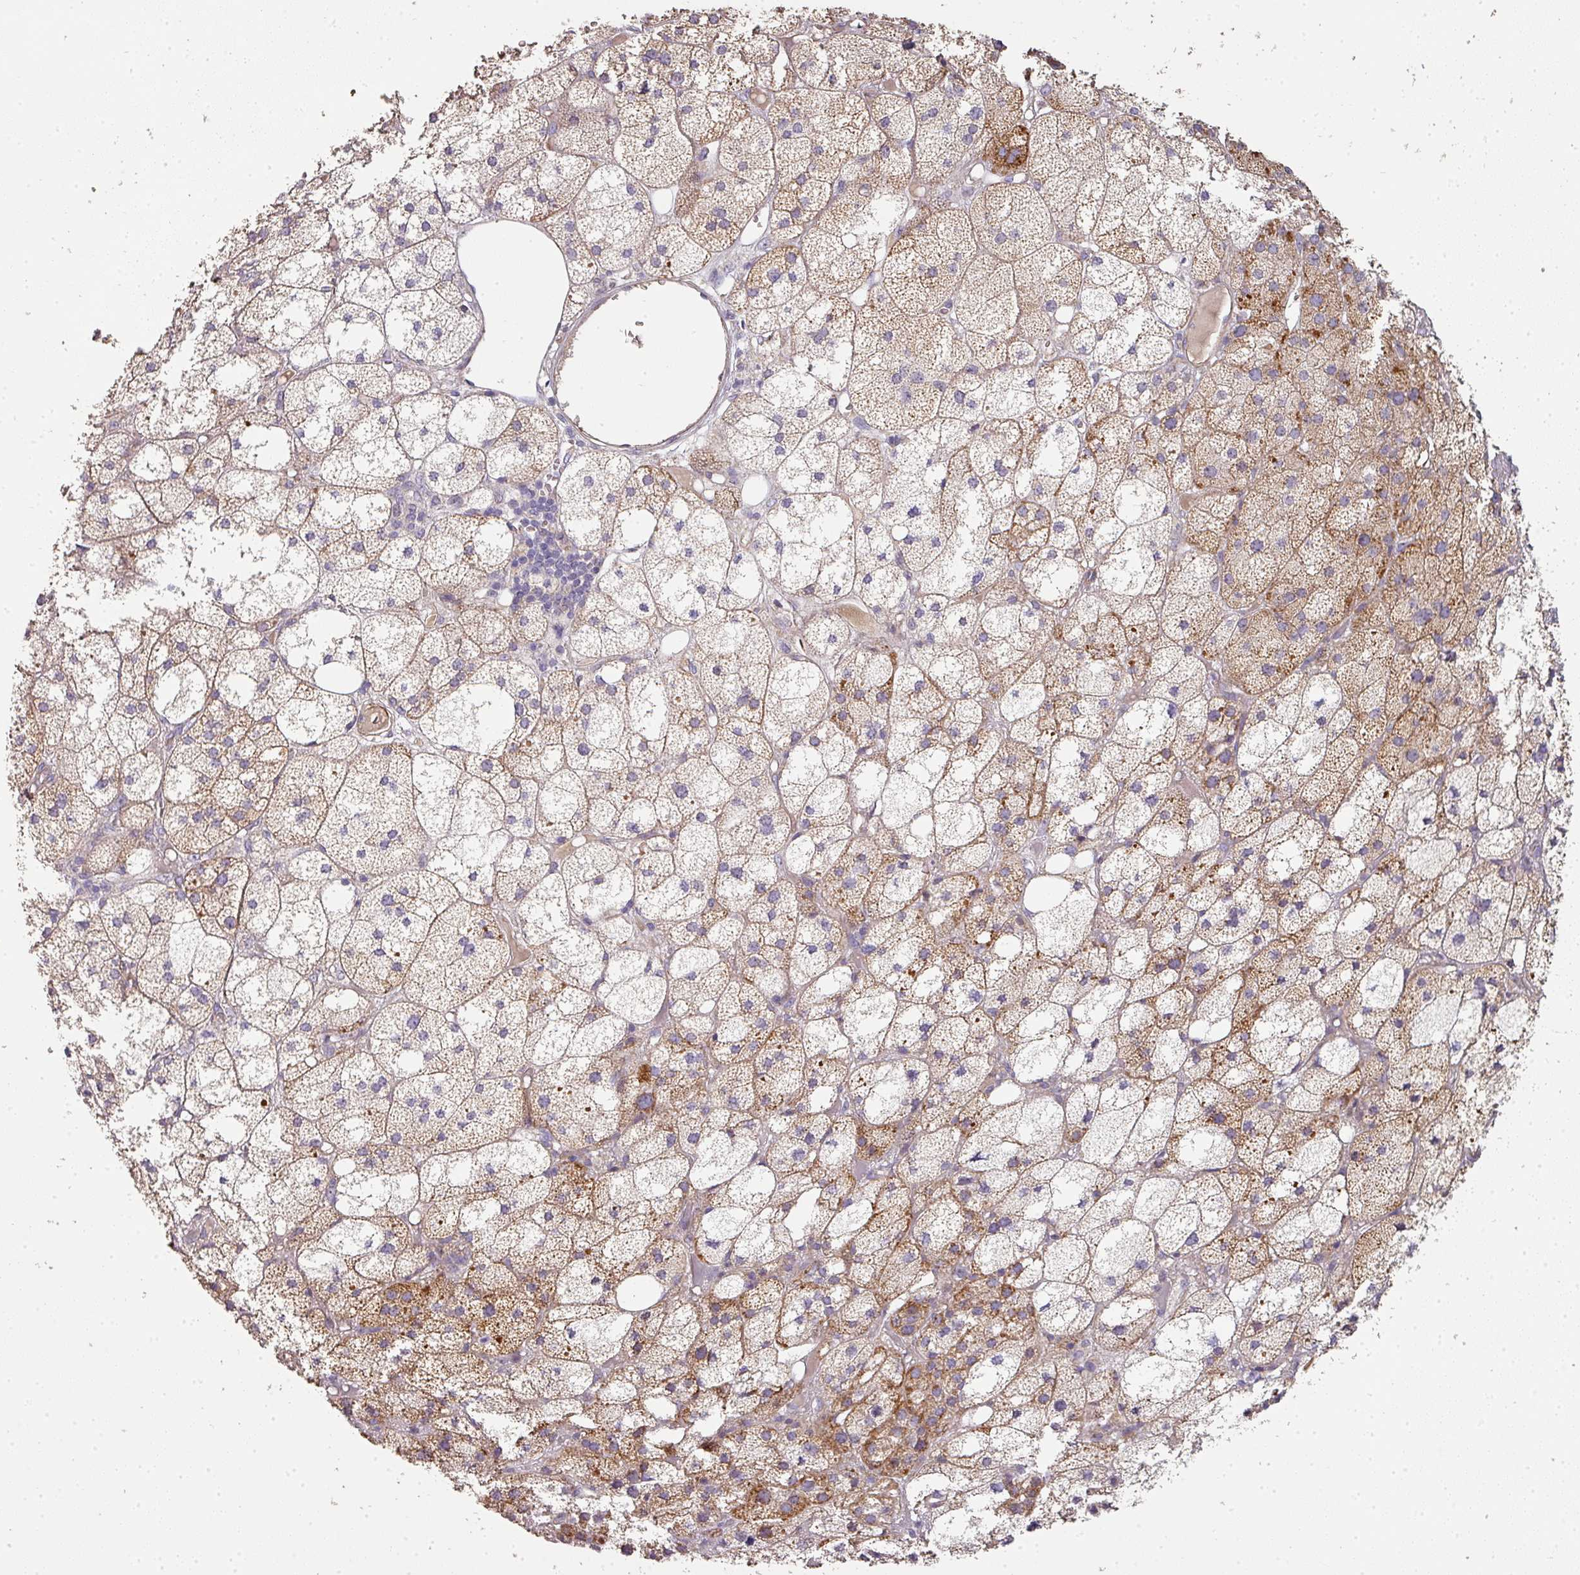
{"staining": {"intensity": "moderate", "quantity": "25%-75%", "location": "cytoplasmic/membranous"}, "tissue": "adrenal gland", "cell_type": "Glandular cells", "image_type": "normal", "snomed": [{"axis": "morphology", "description": "Normal tissue, NOS"}, {"axis": "topography", "description": "Adrenal gland"}], "caption": "Glandular cells demonstrate moderate cytoplasmic/membranous expression in approximately 25%-75% of cells in normal adrenal gland.", "gene": "PCDH1", "patient": {"sex": "female", "age": 61}}